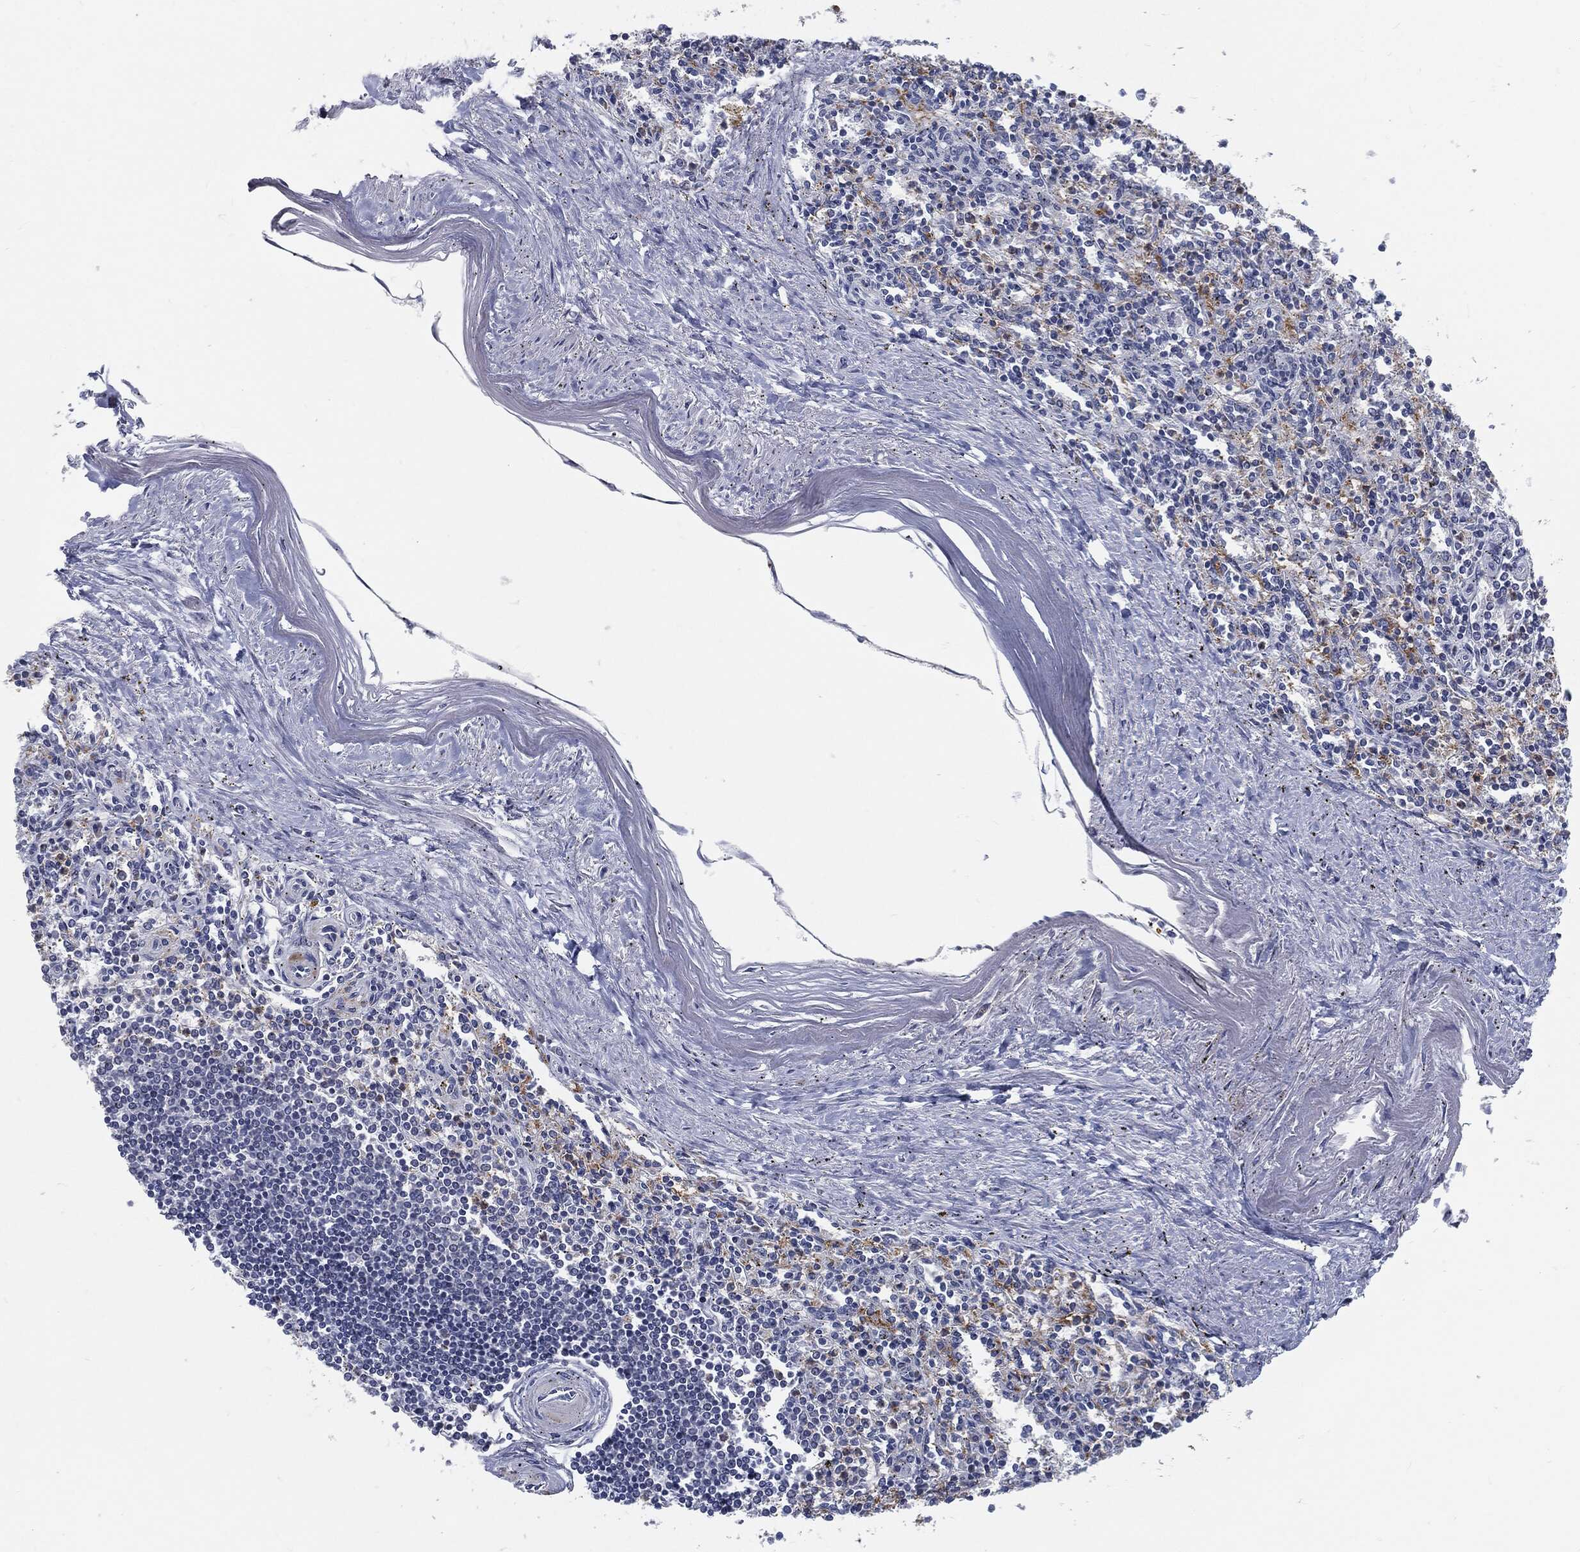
{"staining": {"intensity": "moderate", "quantity": "<25%", "location": "cytoplasmic/membranous"}, "tissue": "spleen", "cell_type": "Cells in red pulp", "image_type": "normal", "snomed": [{"axis": "morphology", "description": "Normal tissue, NOS"}, {"axis": "topography", "description": "Spleen"}], "caption": "Immunohistochemical staining of normal spleen displays moderate cytoplasmic/membranous protein expression in approximately <25% of cells in red pulp.", "gene": "PROM1", "patient": {"sex": "male", "age": 69}}